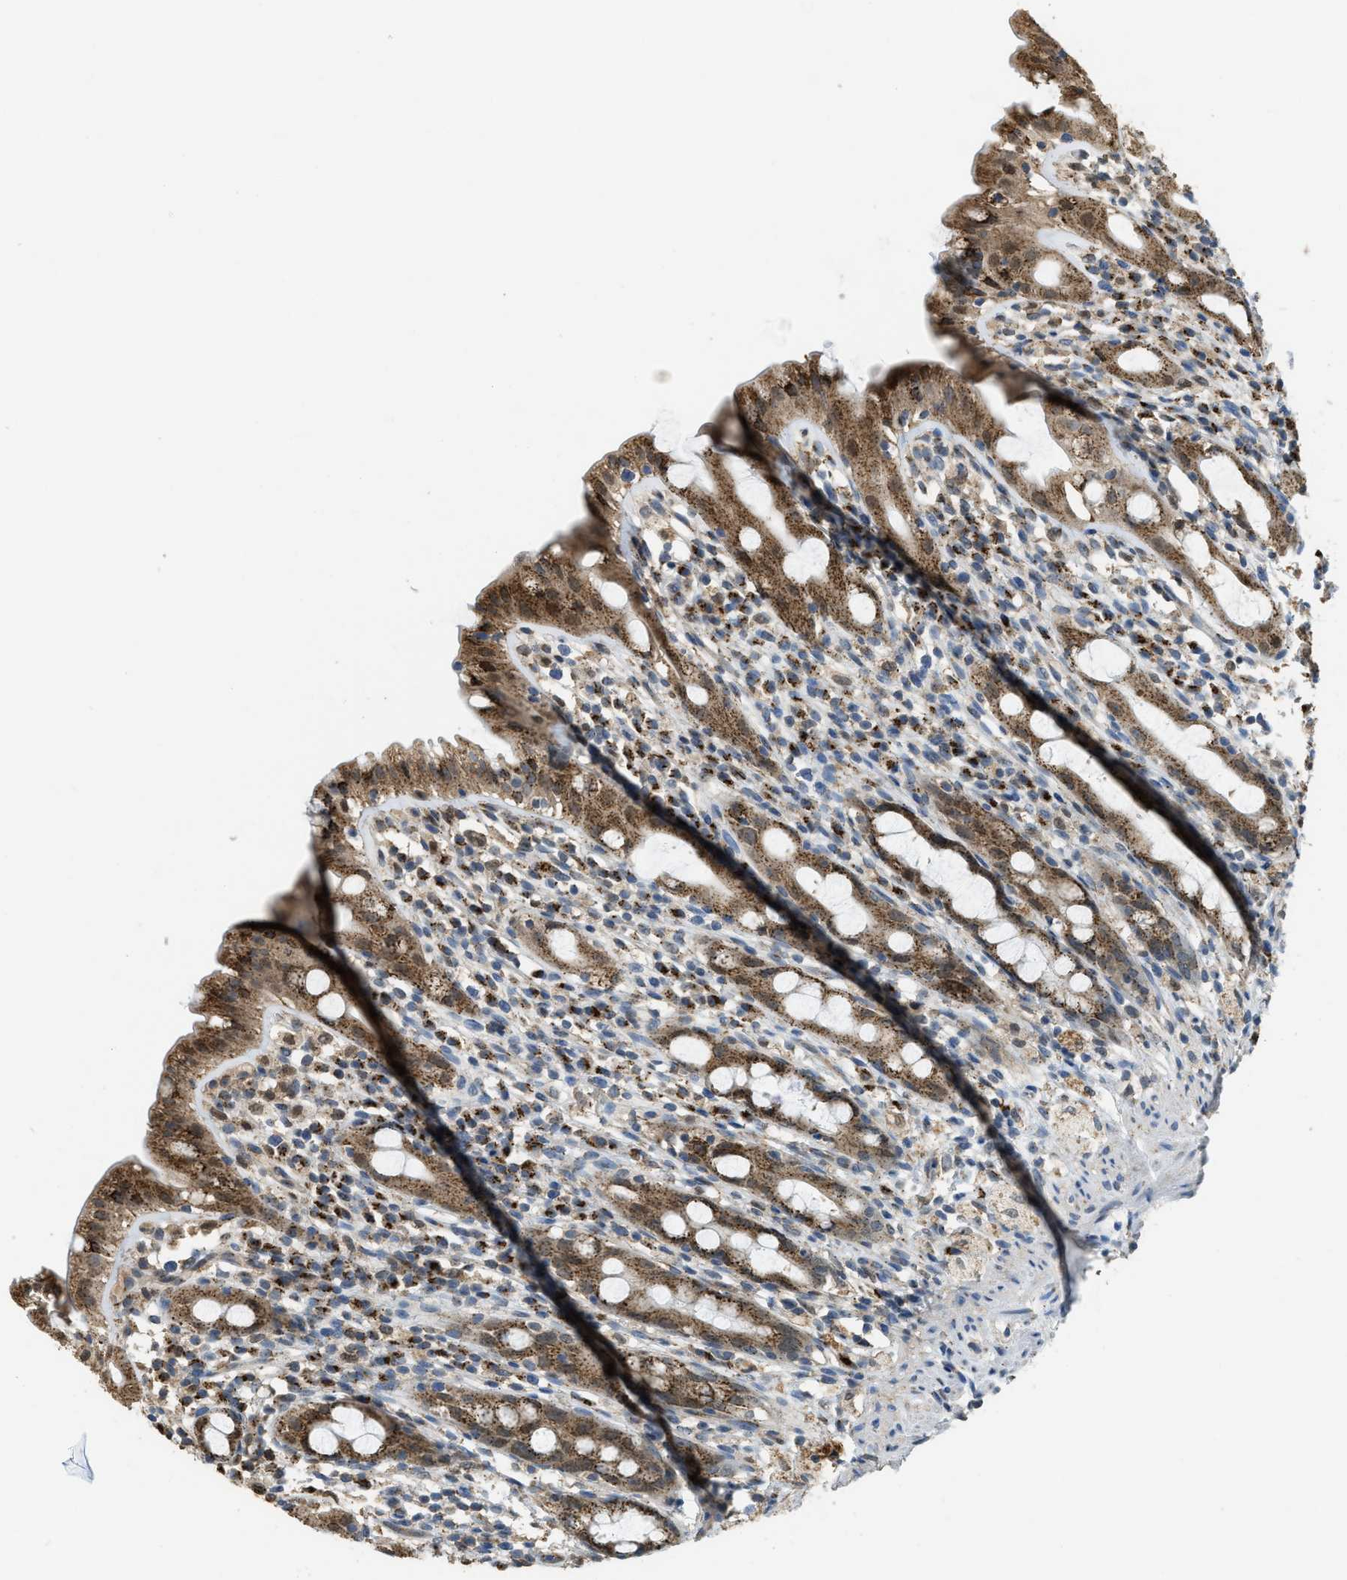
{"staining": {"intensity": "moderate", "quantity": ">75%", "location": "cytoplasmic/membranous"}, "tissue": "rectum", "cell_type": "Glandular cells", "image_type": "normal", "snomed": [{"axis": "morphology", "description": "Normal tissue, NOS"}, {"axis": "topography", "description": "Rectum"}], "caption": "The immunohistochemical stain shows moderate cytoplasmic/membranous staining in glandular cells of normal rectum. (Brightfield microscopy of DAB IHC at high magnification).", "gene": "IPO7", "patient": {"sex": "male", "age": 44}}